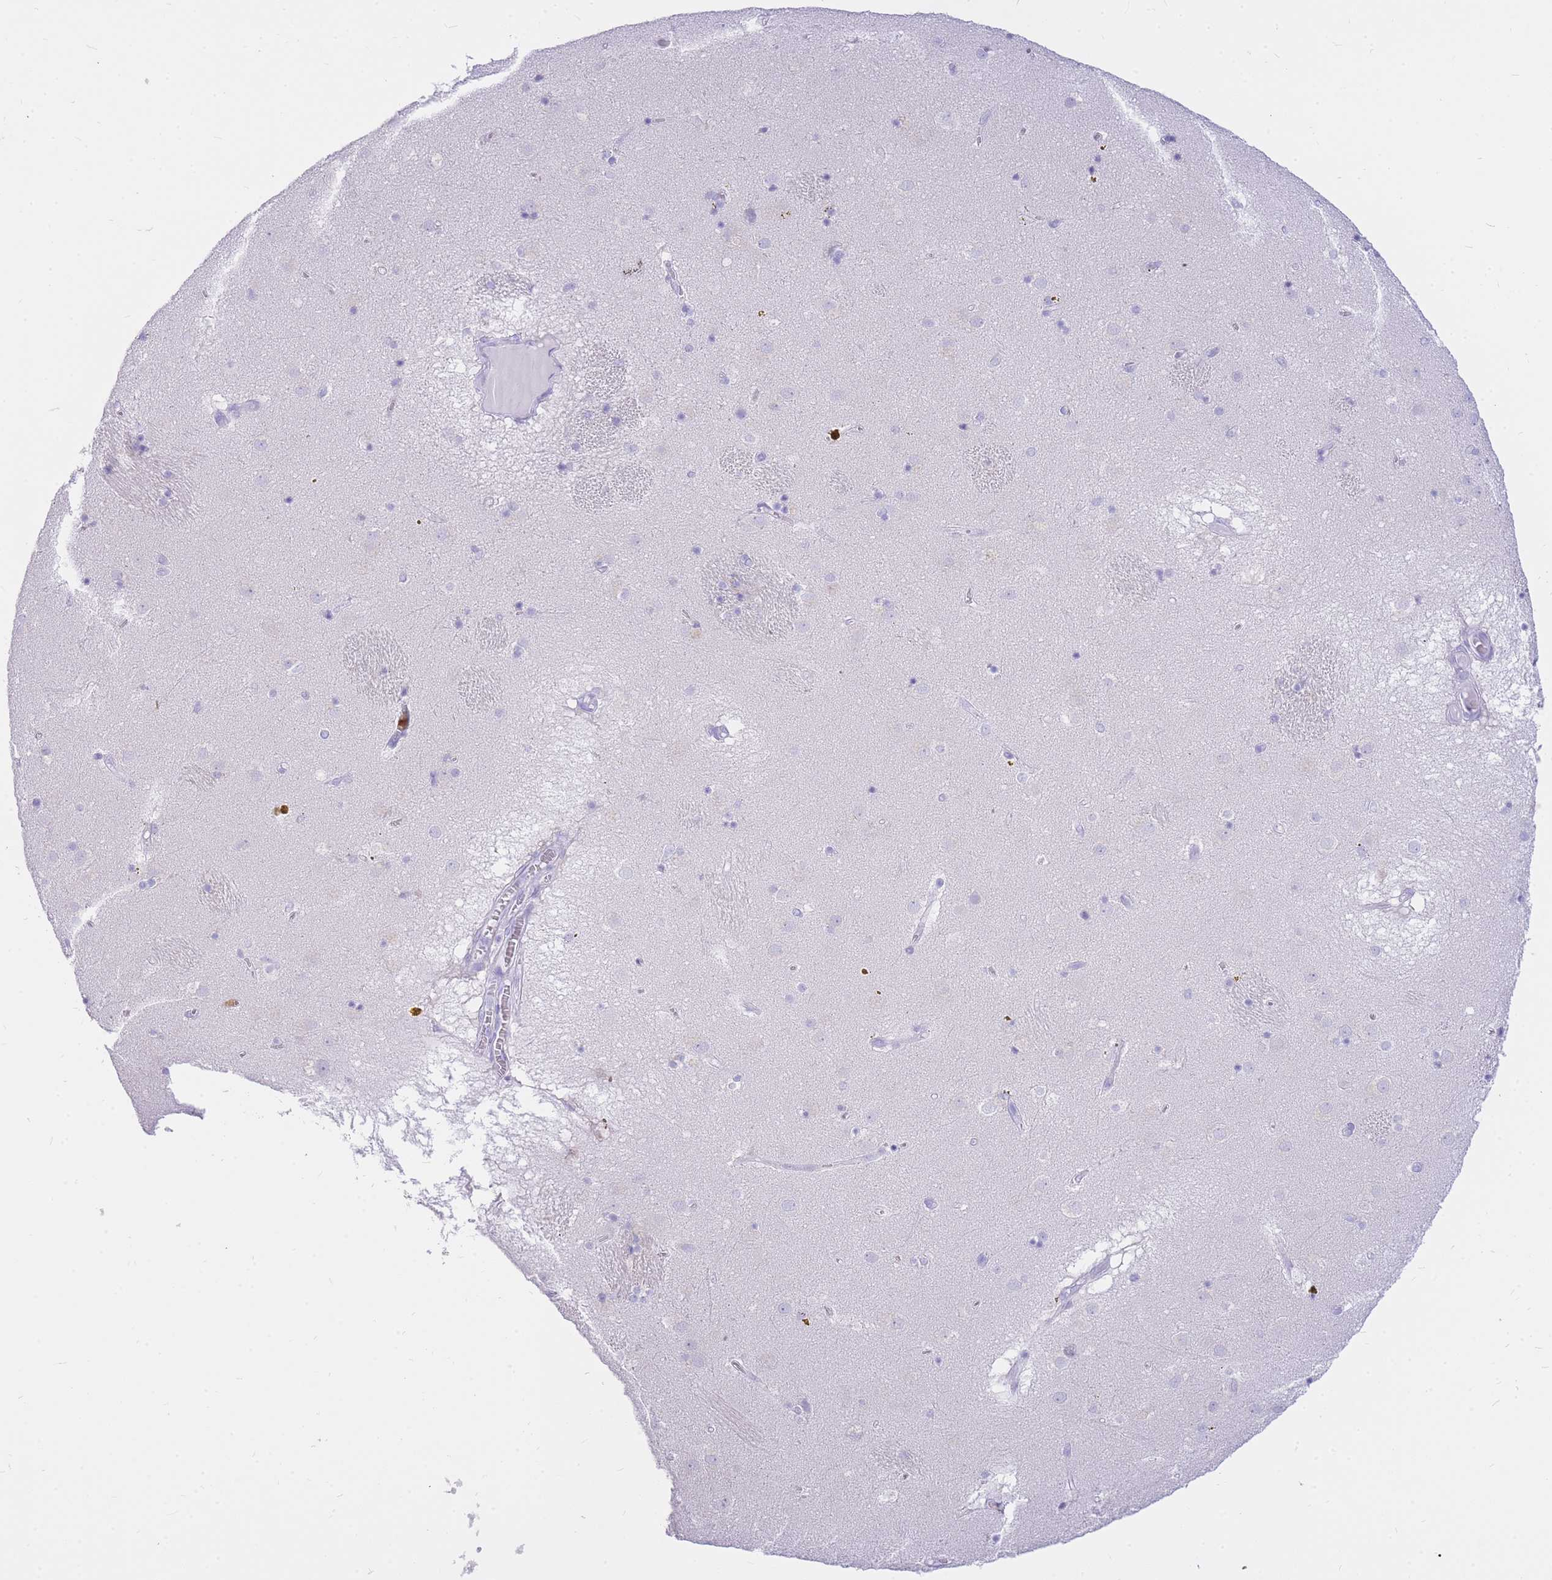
{"staining": {"intensity": "negative", "quantity": "none", "location": "none"}, "tissue": "caudate", "cell_type": "Glial cells", "image_type": "normal", "snomed": [{"axis": "morphology", "description": "Normal tissue, NOS"}, {"axis": "topography", "description": "Lateral ventricle wall"}], "caption": "Normal caudate was stained to show a protein in brown. There is no significant expression in glial cells. Nuclei are stained in blue.", "gene": "HERC1", "patient": {"sex": "male", "age": 70}}